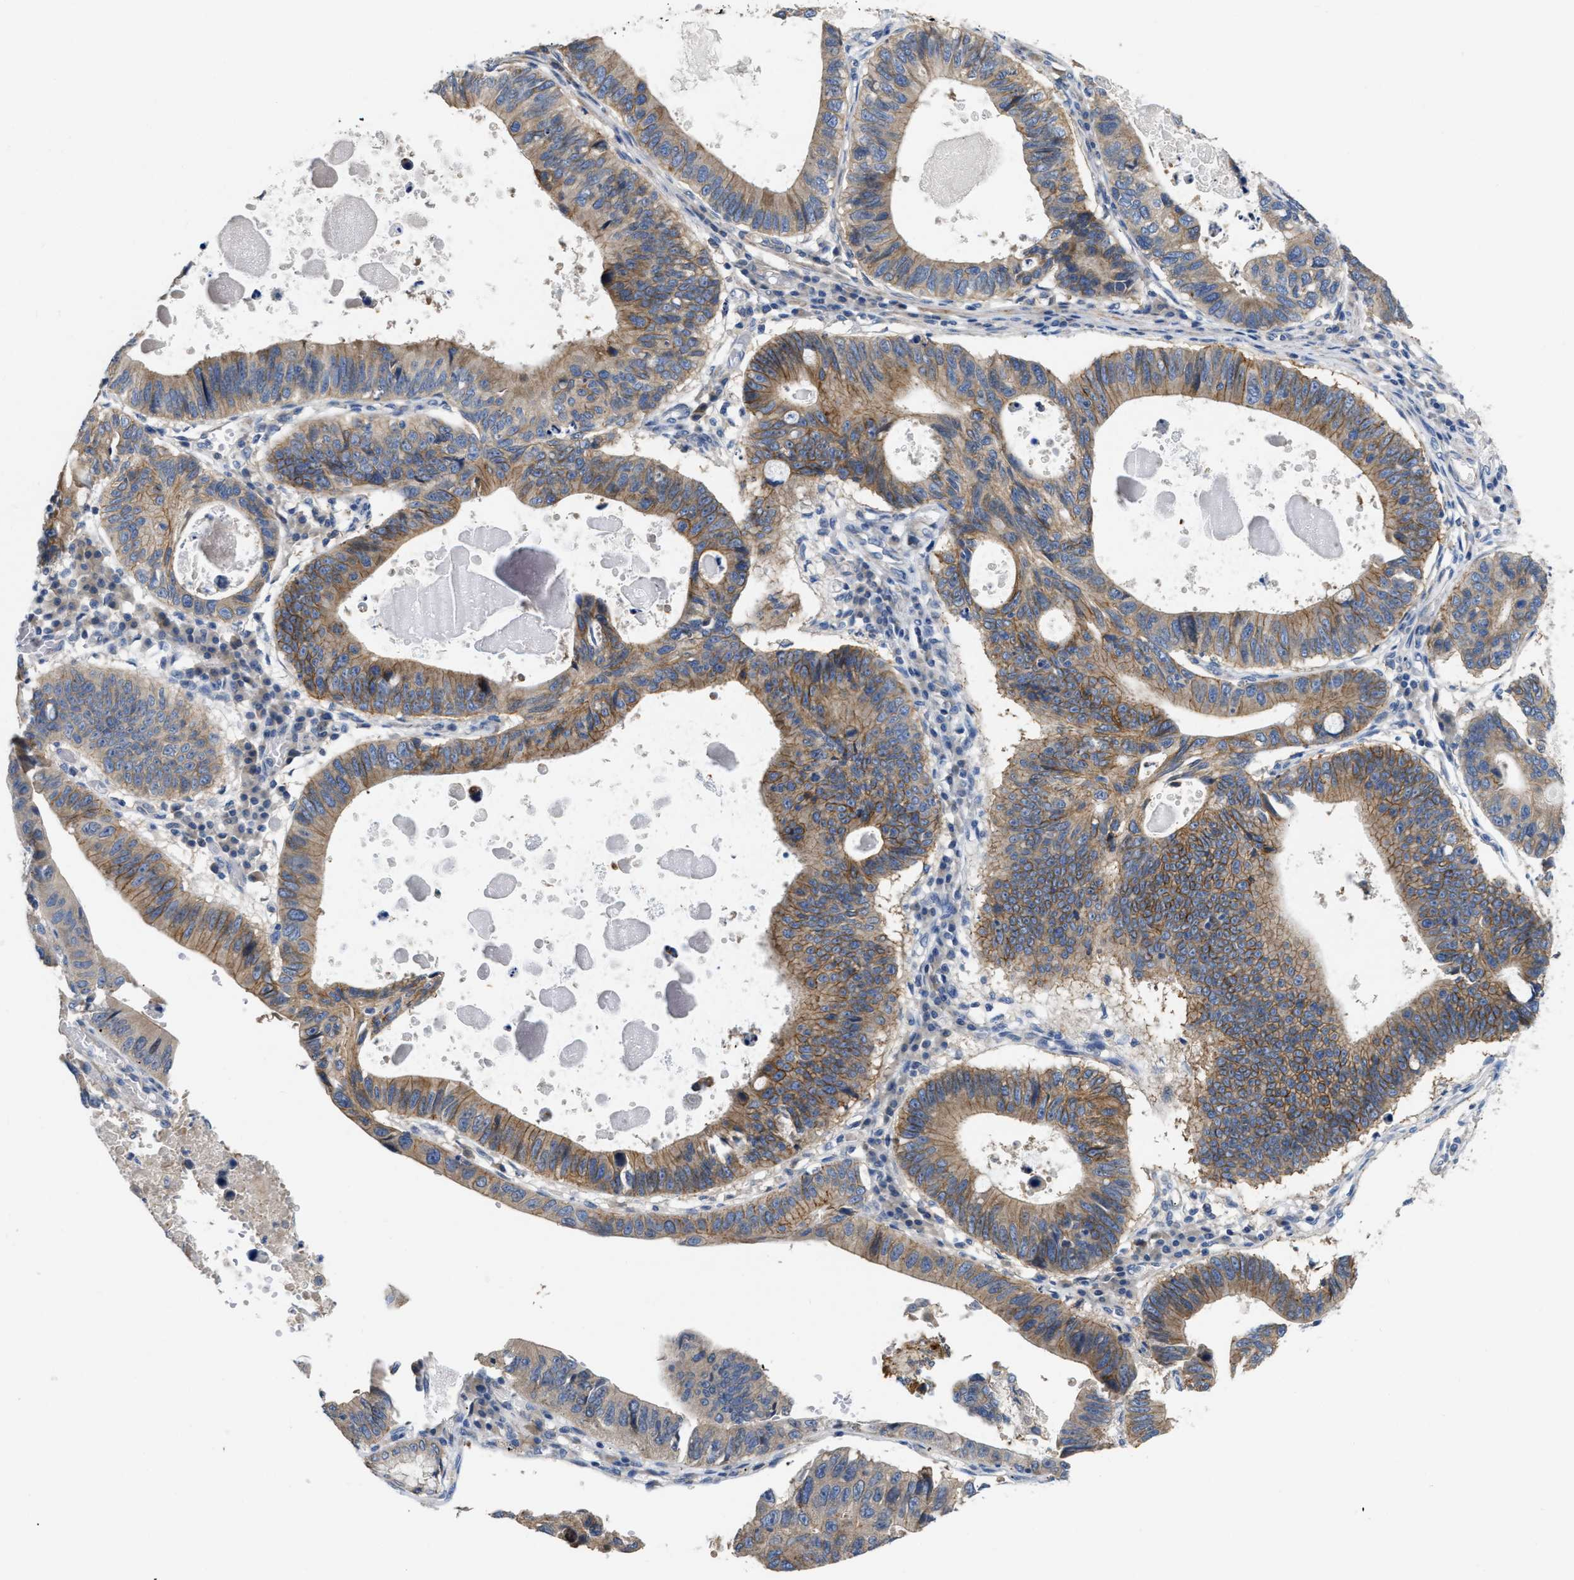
{"staining": {"intensity": "moderate", "quantity": ">75%", "location": "cytoplasmic/membranous"}, "tissue": "stomach cancer", "cell_type": "Tumor cells", "image_type": "cancer", "snomed": [{"axis": "morphology", "description": "Adenocarcinoma, NOS"}, {"axis": "topography", "description": "Stomach"}], "caption": "A brown stain labels moderate cytoplasmic/membranous staining of a protein in stomach cancer (adenocarcinoma) tumor cells.", "gene": "DHX58", "patient": {"sex": "male", "age": 59}}